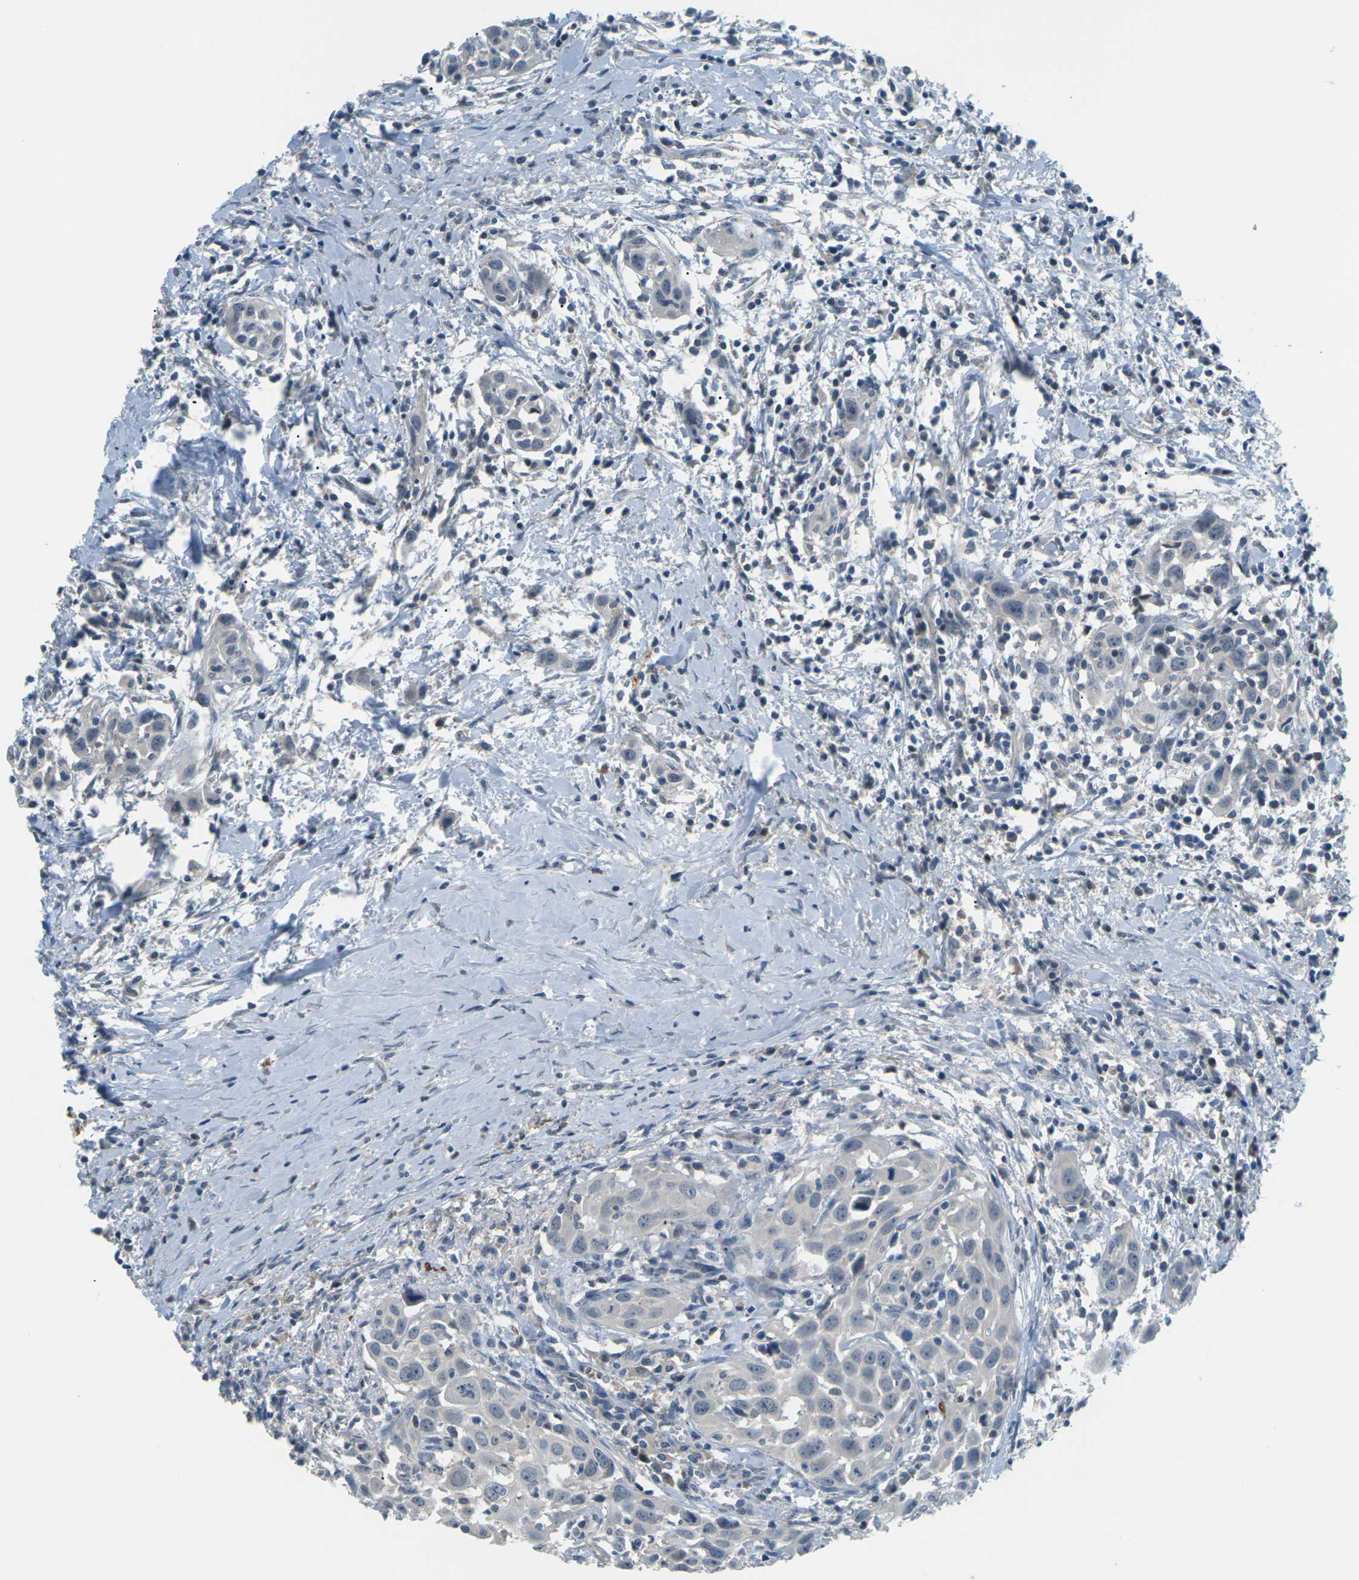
{"staining": {"intensity": "negative", "quantity": "none", "location": "none"}, "tissue": "head and neck cancer", "cell_type": "Tumor cells", "image_type": "cancer", "snomed": [{"axis": "morphology", "description": "Squamous cell carcinoma, NOS"}, {"axis": "topography", "description": "Oral tissue"}, {"axis": "topography", "description": "Head-Neck"}], "caption": "IHC image of squamous cell carcinoma (head and neck) stained for a protein (brown), which demonstrates no staining in tumor cells.", "gene": "SLC13A3", "patient": {"sex": "female", "age": 50}}